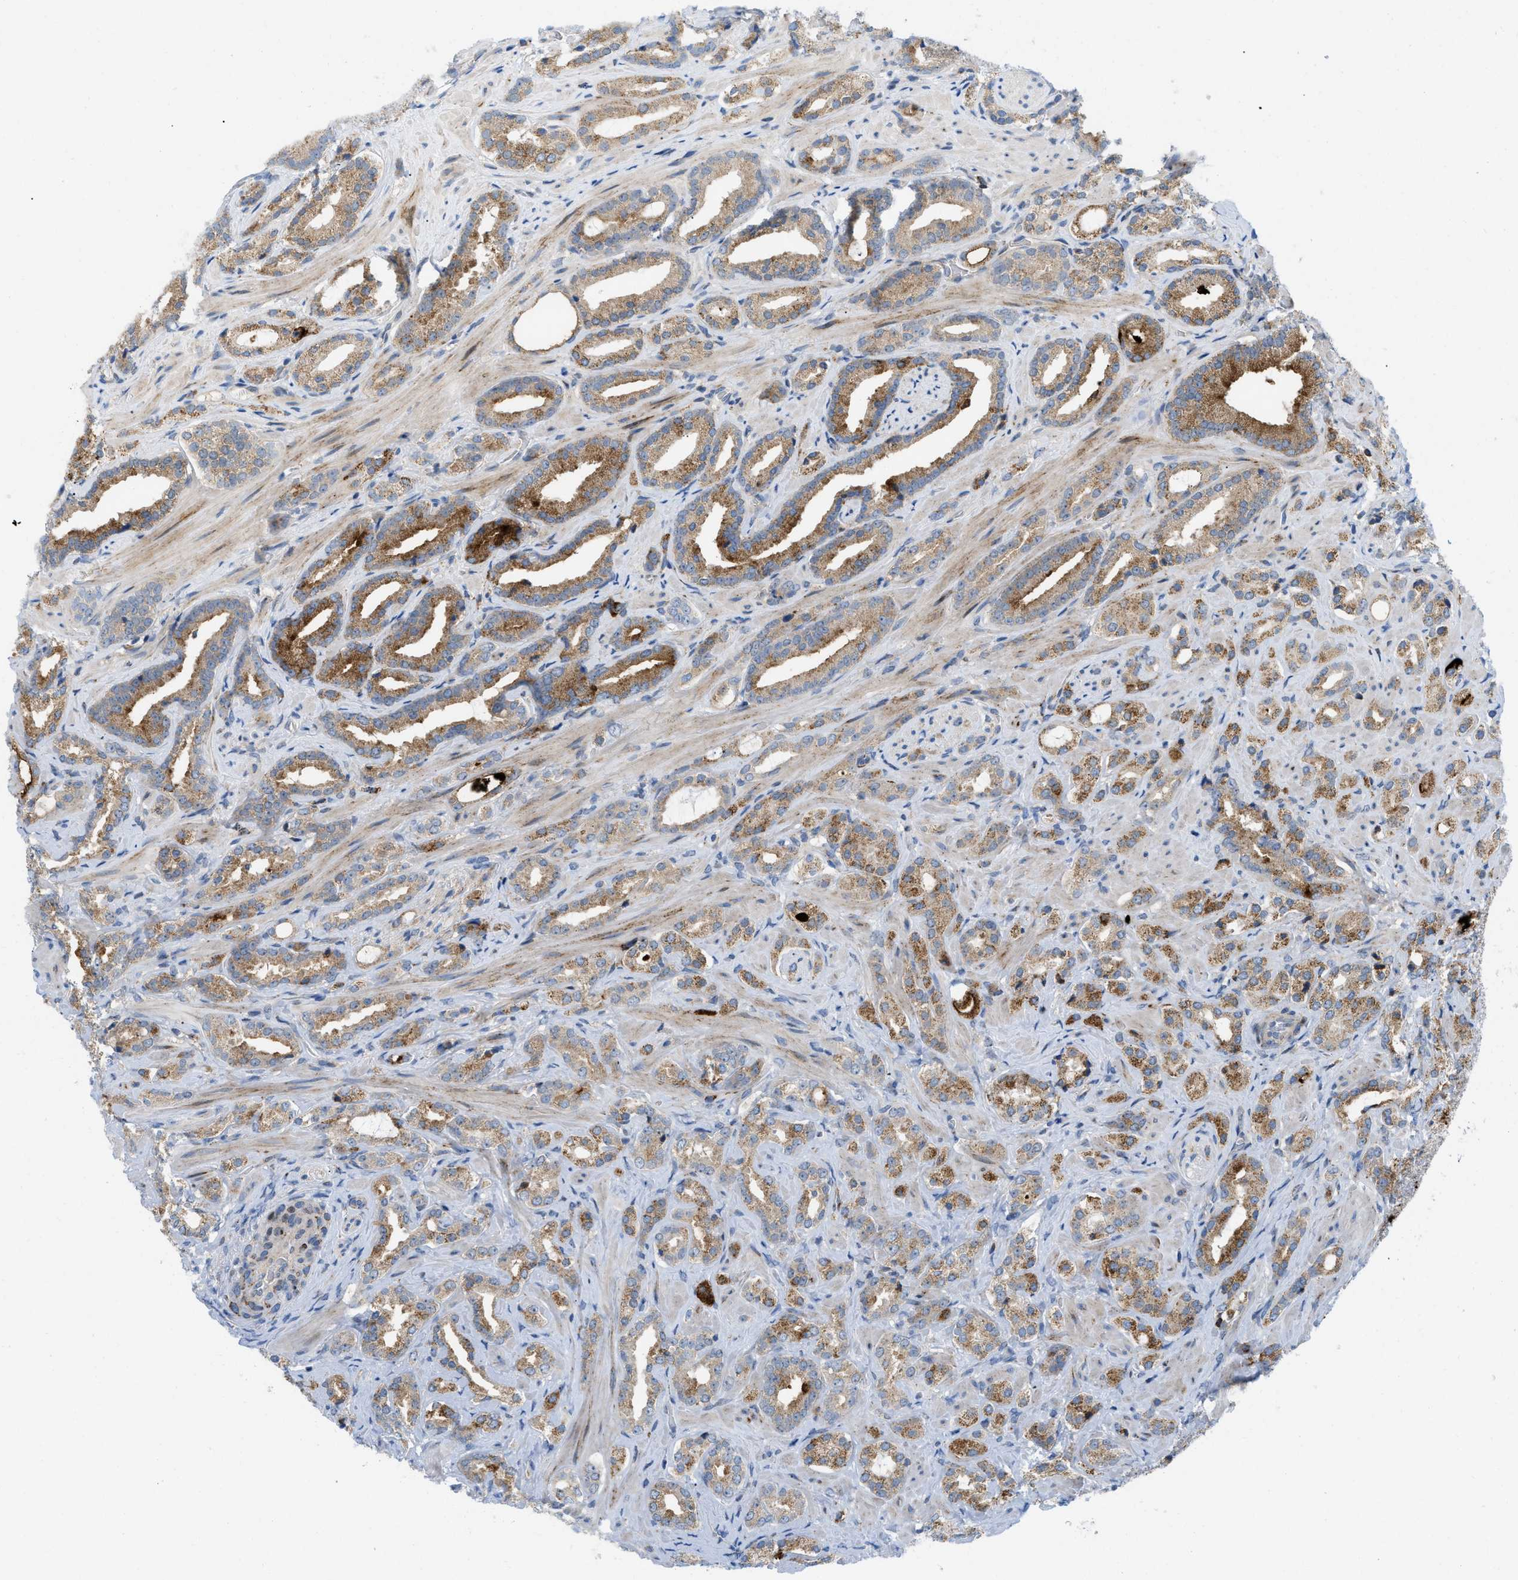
{"staining": {"intensity": "moderate", "quantity": ">75%", "location": "cytoplasmic/membranous"}, "tissue": "prostate cancer", "cell_type": "Tumor cells", "image_type": "cancer", "snomed": [{"axis": "morphology", "description": "Adenocarcinoma, High grade"}, {"axis": "topography", "description": "Prostate"}], "caption": "Prostate cancer stained with a brown dye demonstrates moderate cytoplasmic/membranous positive expression in approximately >75% of tumor cells.", "gene": "RBBP9", "patient": {"sex": "male", "age": 64}}